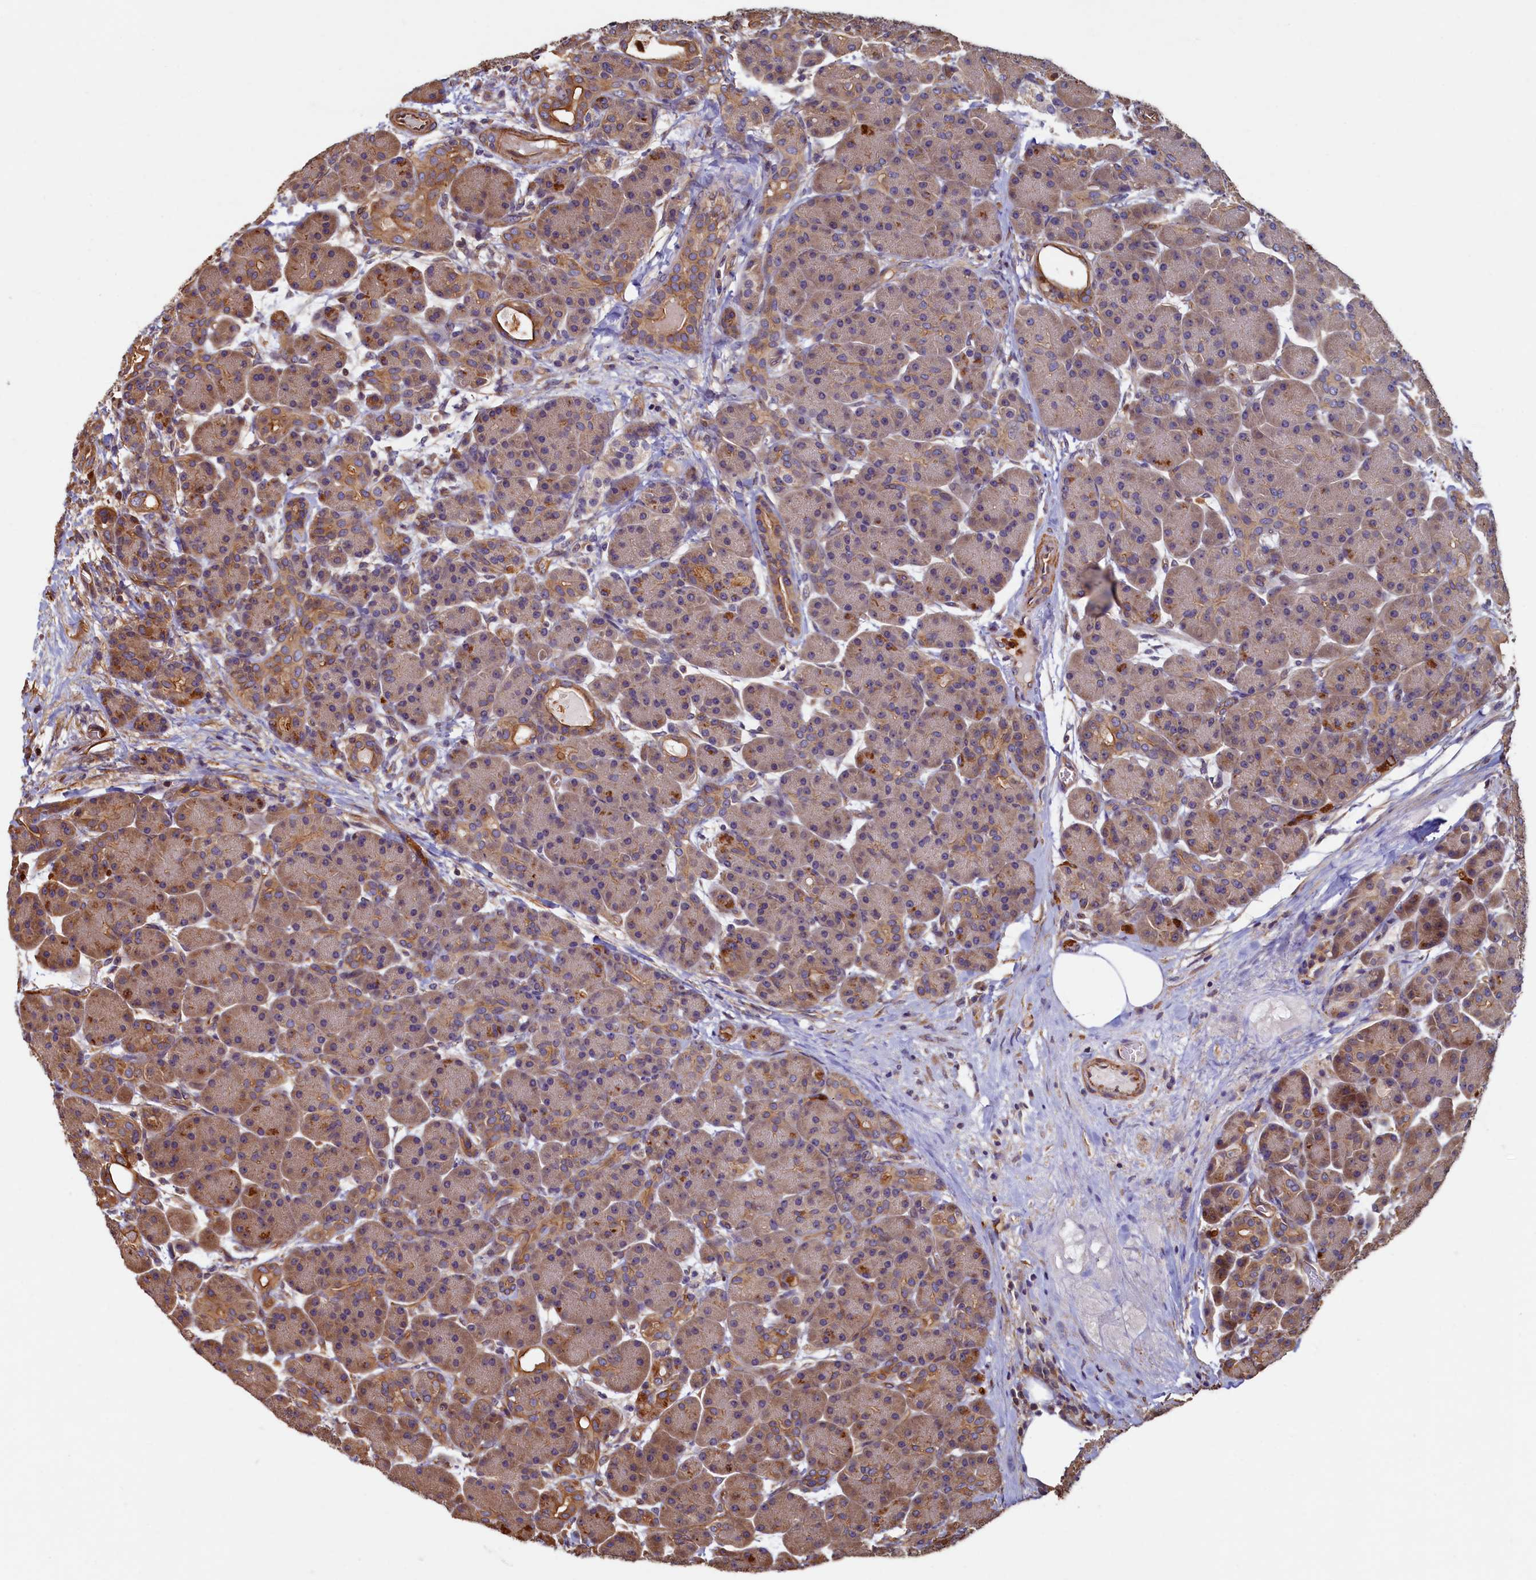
{"staining": {"intensity": "moderate", "quantity": ">75%", "location": "cytoplasmic/membranous"}, "tissue": "pancreas", "cell_type": "Exocrine glandular cells", "image_type": "normal", "snomed": [{"axis": "morphology", "description": "Normal tissue, NOS"}, {"axis": "topography", "description": "Pancreas"}], "caption": "Protein staining displays moderate cytoplasmic/membranous positivity in about >75% of exocrine glandular cells in normal pancreas. The staining is performed using DAB (3,3'-diaminobenzidine) brown chromogen to label protein expression. The nuclei are counter-stained blue using hematoxylin.", "gene": "CCDC102B", "patient": {"sex": "male", "age": 63}}